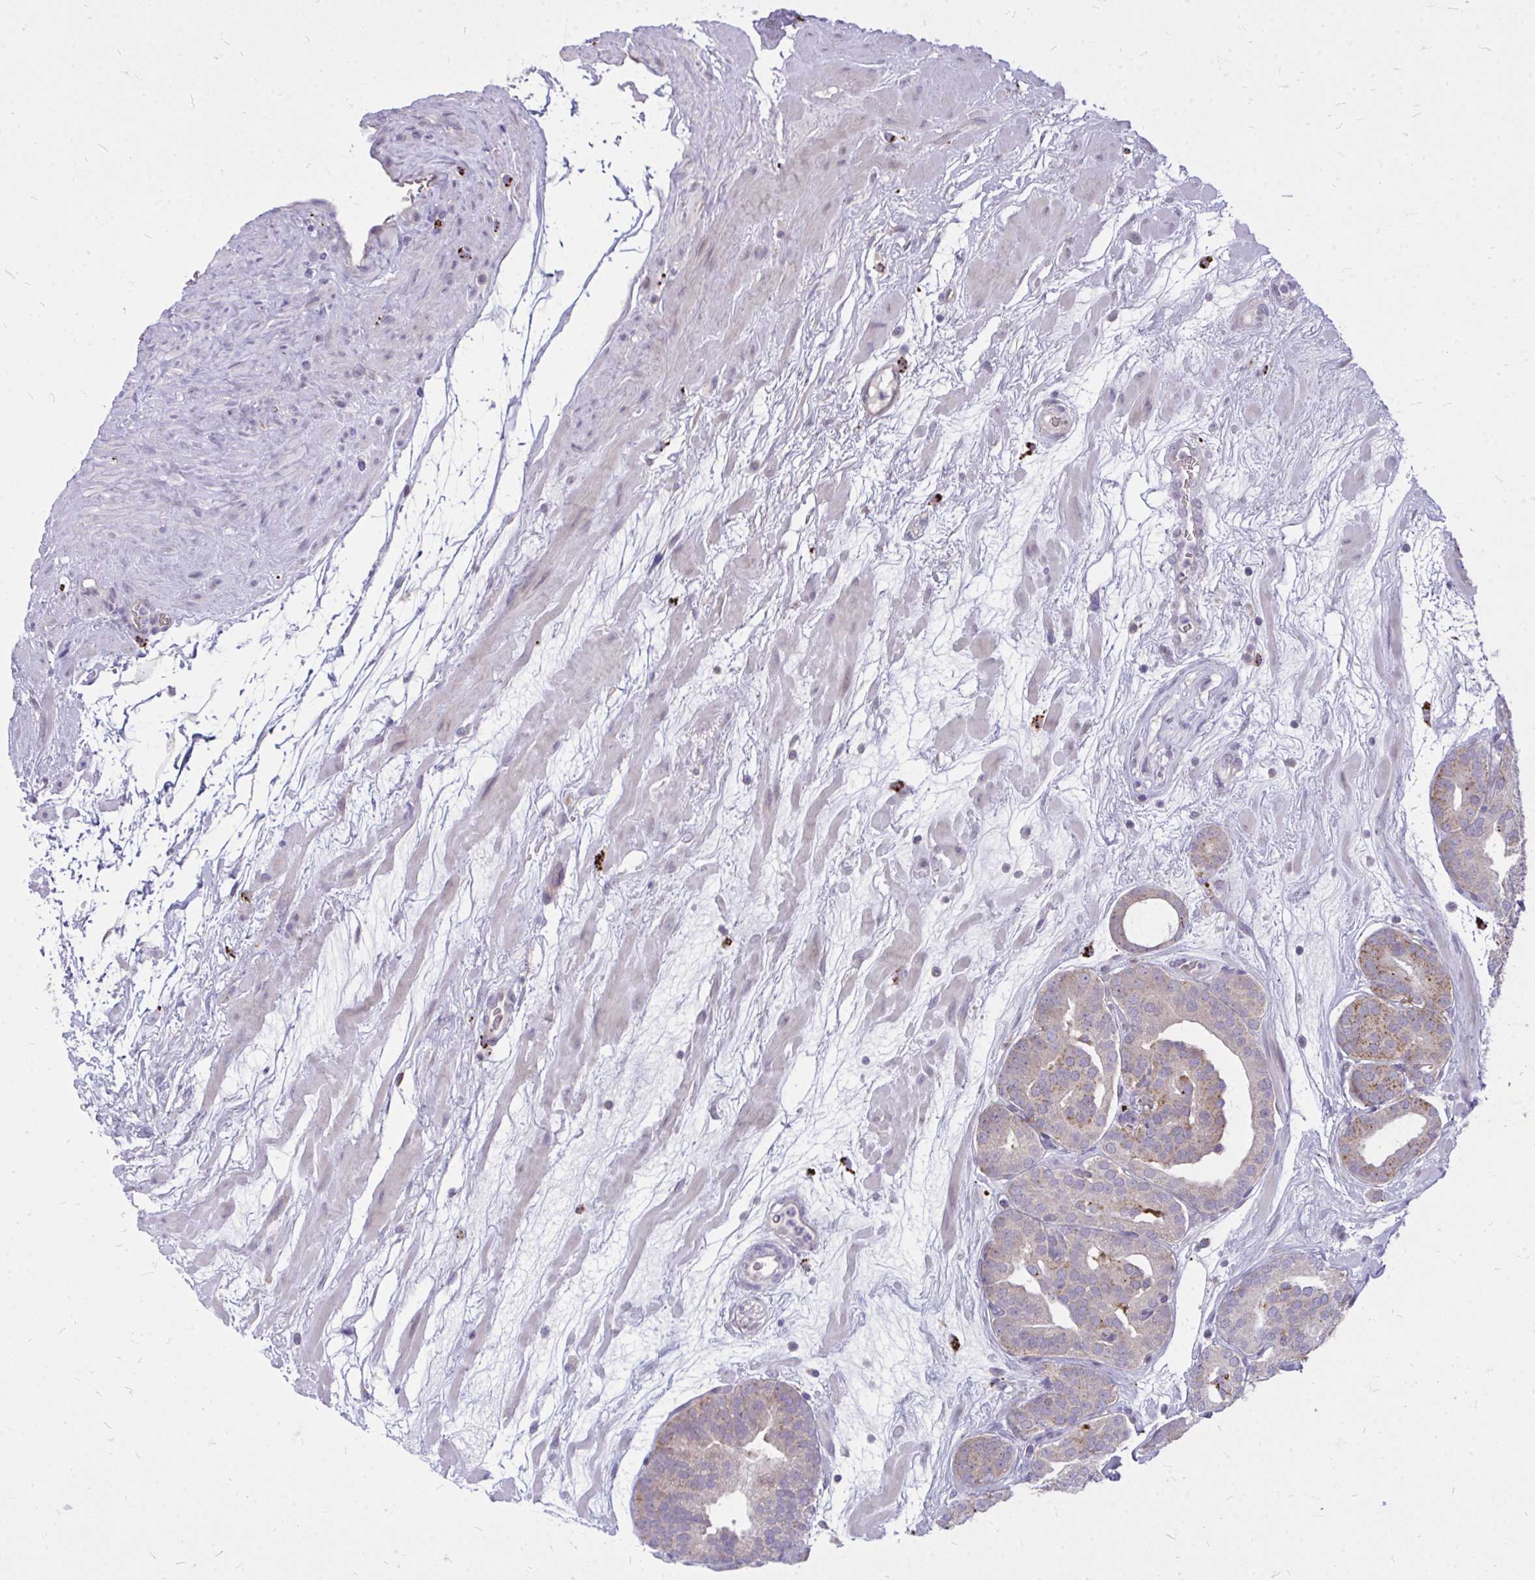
{"staining": {"intensity": "moderate", "quantity": "25%-75%", "location": "cytoplasmic/membranous"}, "tissue": "prostate cancer", "cell_type": "Tumor cells", "image_type": "cancer", "snomed": [{"axis": "morphology", "description": "Adenocarcinoma, High grade"}, {"axis": "topography", "description": "Prostate"}], "caption": "Immunohistochemical staining of adenocarcinoma (high-grade) (prostate) displays moderate cytoplasmic/membranous protein expression in about 25%-75% of tumor cells.", "gene": "ZSCAN25", "patient": {"sex": "male", "age": 66}}